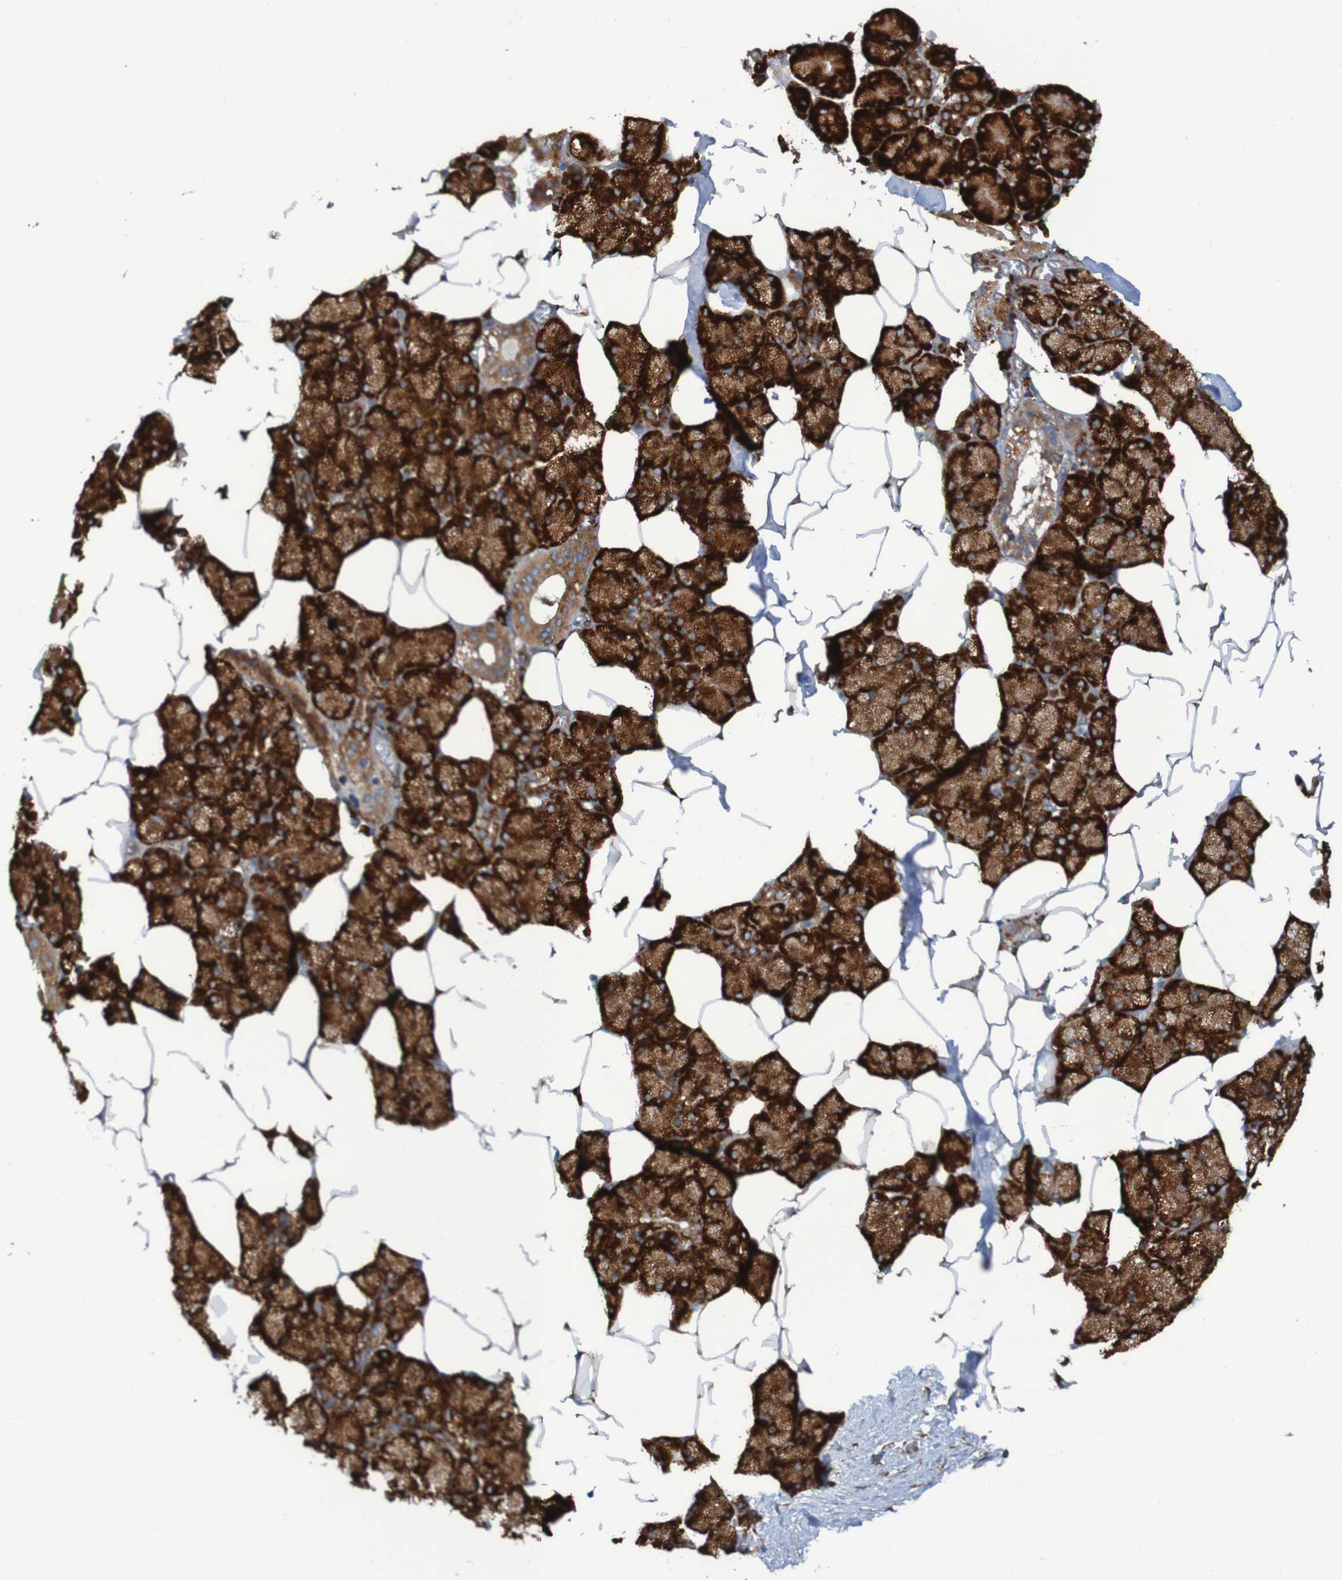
{"staining": {"intensity": "strong", "quantity": ">75%", "location": "cytoplasmic/membranous"}, "tissue": "salivary gland", "cell_type": "Glandular cells", "image_type": "normal", "snomed": [{"axis": "morphology", "description": "Normal tissue, NOS"}, {"axis": "topography", "description": "Salivary gland"}], "caption": "Immunohistochemical staining of benign salivary gland displays strong cytoplasmic/membranous protein staining in about >75% of glandular cells.", "gene": "RPL10", "patient": {"sex": "male", "age": 62}}